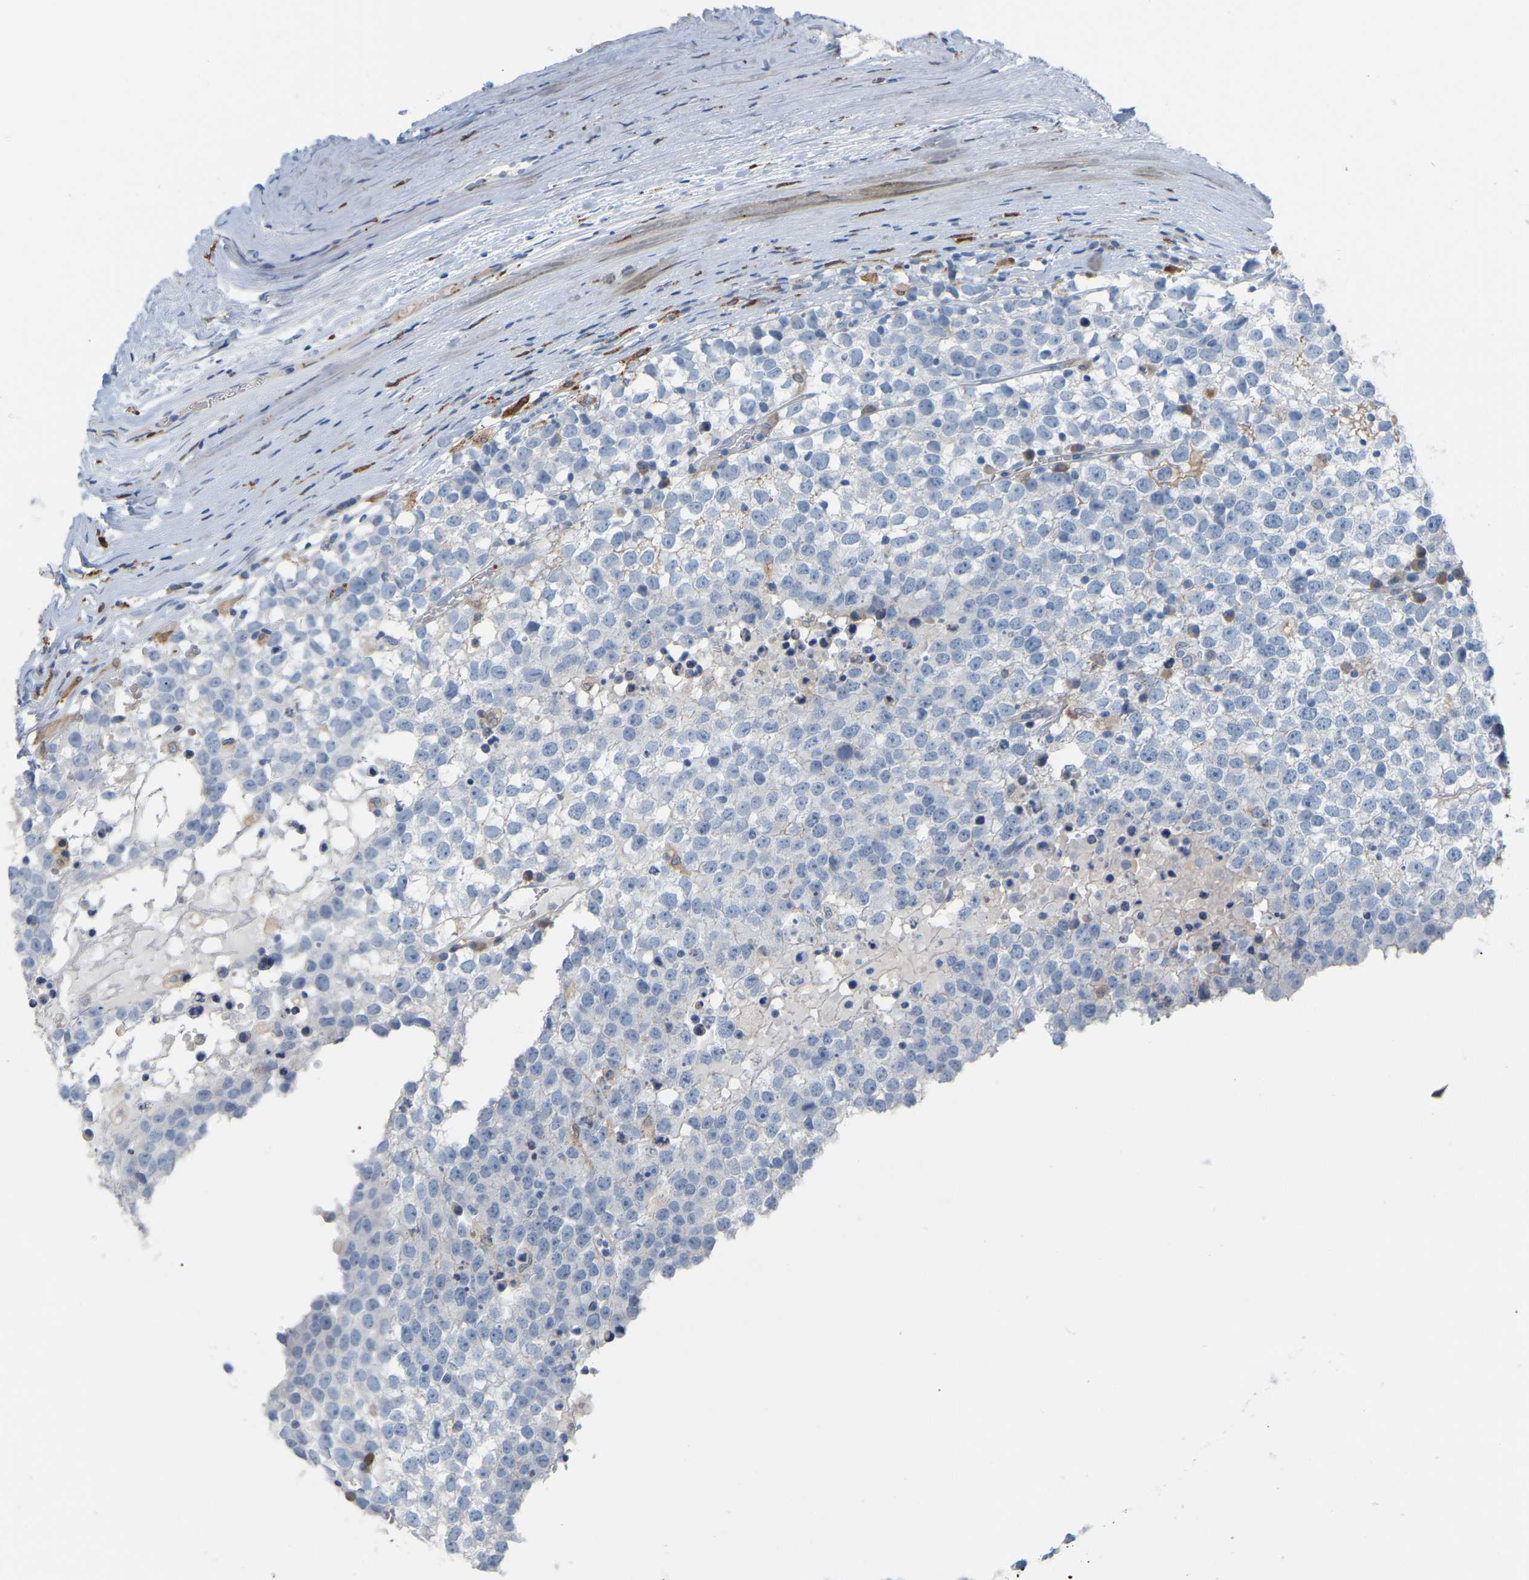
{"staining": {"intensity": "negative", "quantity": "none", "location": "none"}, "tissue": "testis cancer", "cell_type": "Tumor cells", "image_type": "cancer", "snomed": [{"axis": "morphology", "description": "Seminoma, NOS"}, {"axis": "topography", "description": "Testis"}], "caption": "This is an IHC histopathology image of testis cancer. There is no staining in tumor cells.", "gene": "PTGS1", "patient": {"sex": "male", "age": 65}}